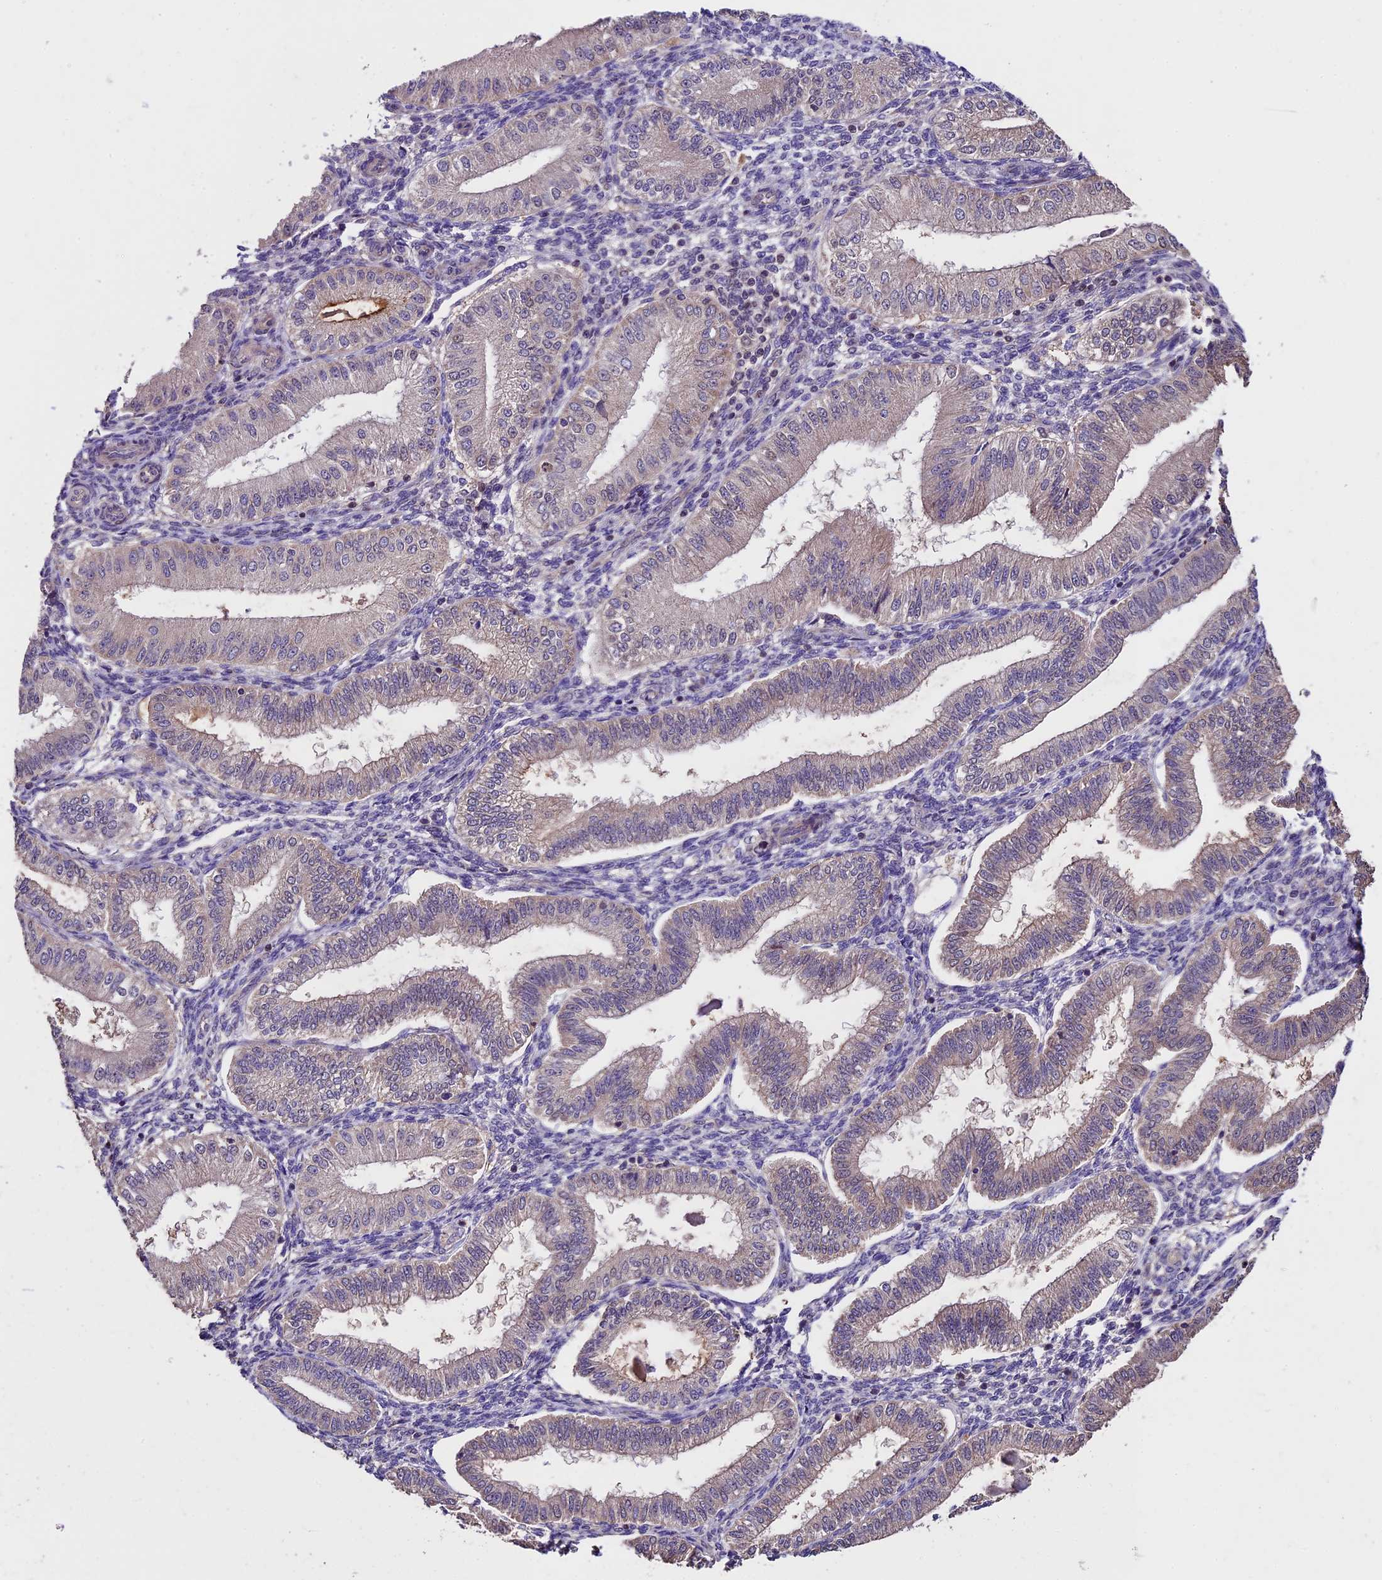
{"staining": {"intensity": "weak", "quantity": "<25%", "location": "cytoplasmic/membranous"}, "tissue": "endometrium", "cell_type": "Cells in endometrial stroma", "image_type": "normal", "snomed": [{"axis": "morphology", "description": "Normal tissue, NOS"}, {"axis": "topography", "description": "Endometrium"}], "caption": "High power microscopy micrograph of an IHC photomicrograph of benign endometrium, revealing no significant expression in cells in endometrial stroma.", "gene": "SBNO2", "patient": {"sex": "female", "age": 39}}